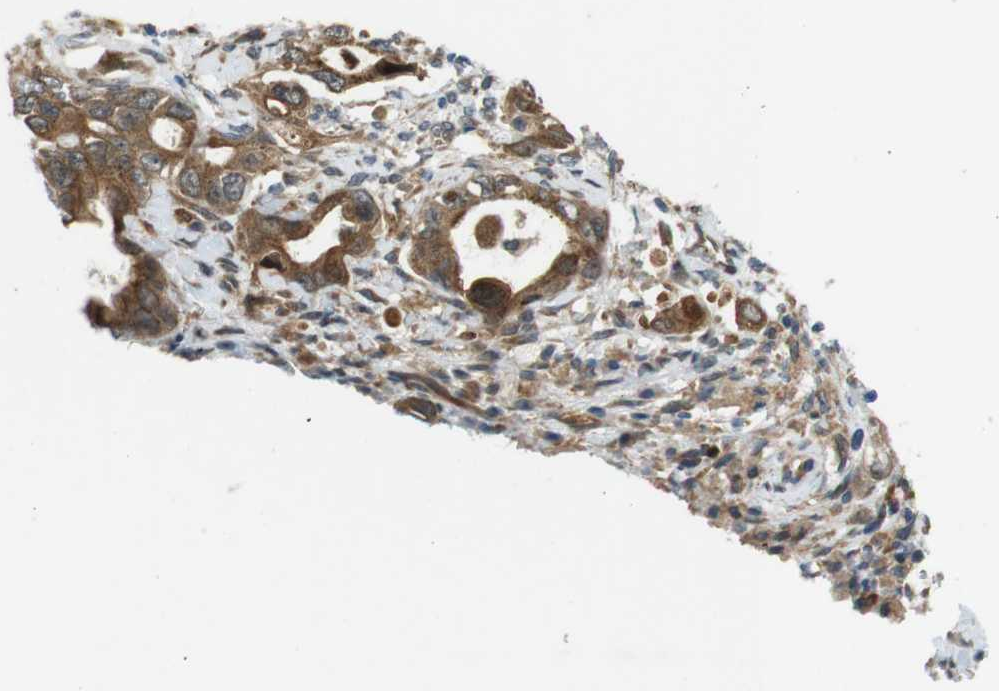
{"staining": {"intensity": "moderate", "quantity": ">75%", "location": "cytoplasmic/membranous"}, "tissue": "pancreatic cancer", "cell_type": "Tumor cells", "image_type": "cancer", "snomed": [{"axis": "morphology", "description": "Adenocarcinoma, NOS"}, {"axis": "topography", "description": "Pancreas"}], "caption": "IHC photomicrograph of neoplastic tissue: pancreatic cancer (adenocarcinoma) stained using immunohistochemistry shows medium levels of moderate protein expression localized specifically in the cytoplasmic/membranous of tumor cells, appearing as a cytoplasmic/membranous brown color.", "gene": "PALD1", "patient": {"sex": "female", "age": 56}}